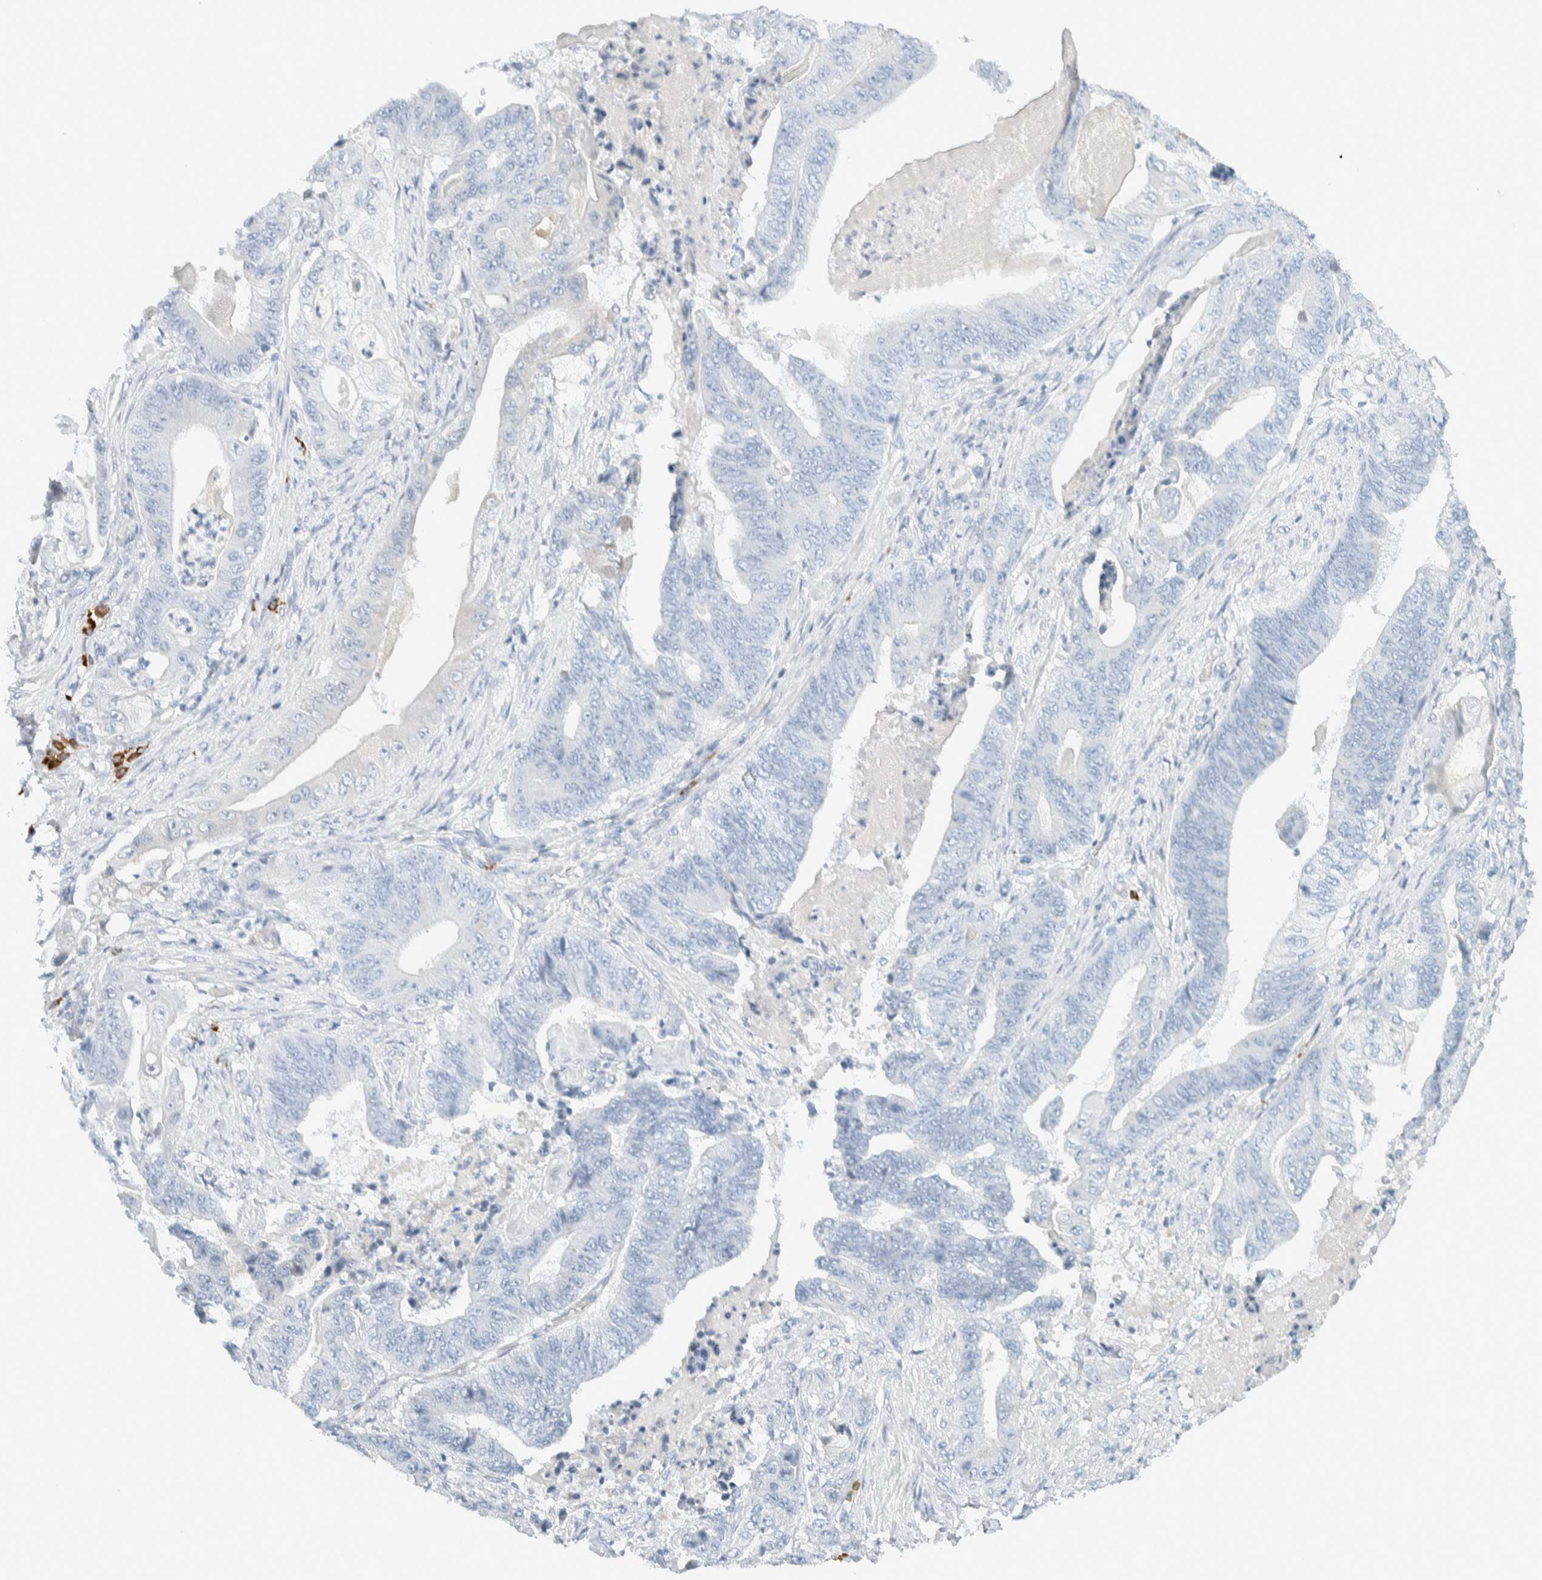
{"staining": {"intensity": "negative", "quantity": "none", "location": "none"}, "tissue": "stomach cancer", "cell_type": "Tumor cells", "image_type": "cancer", "snomed": [{"axis": "morphology", "description": "Adenocarcinoma, NOS"}, {"axis": "topography", "description": "Stomach"}], "caption": "Immunohistochemistry (IHC) of adenocarcinoma (stomach) displays no staining in tumor cells. The staining was performed using DAB (3,3'-diaminobenzidine) to visualize the protein expression in brown, while the nuclei were stained in blue with hematoxylin (Magnification: 20x).", "gene": "ARHGAP27", "patient": {"sex": "female", "age": 73}}